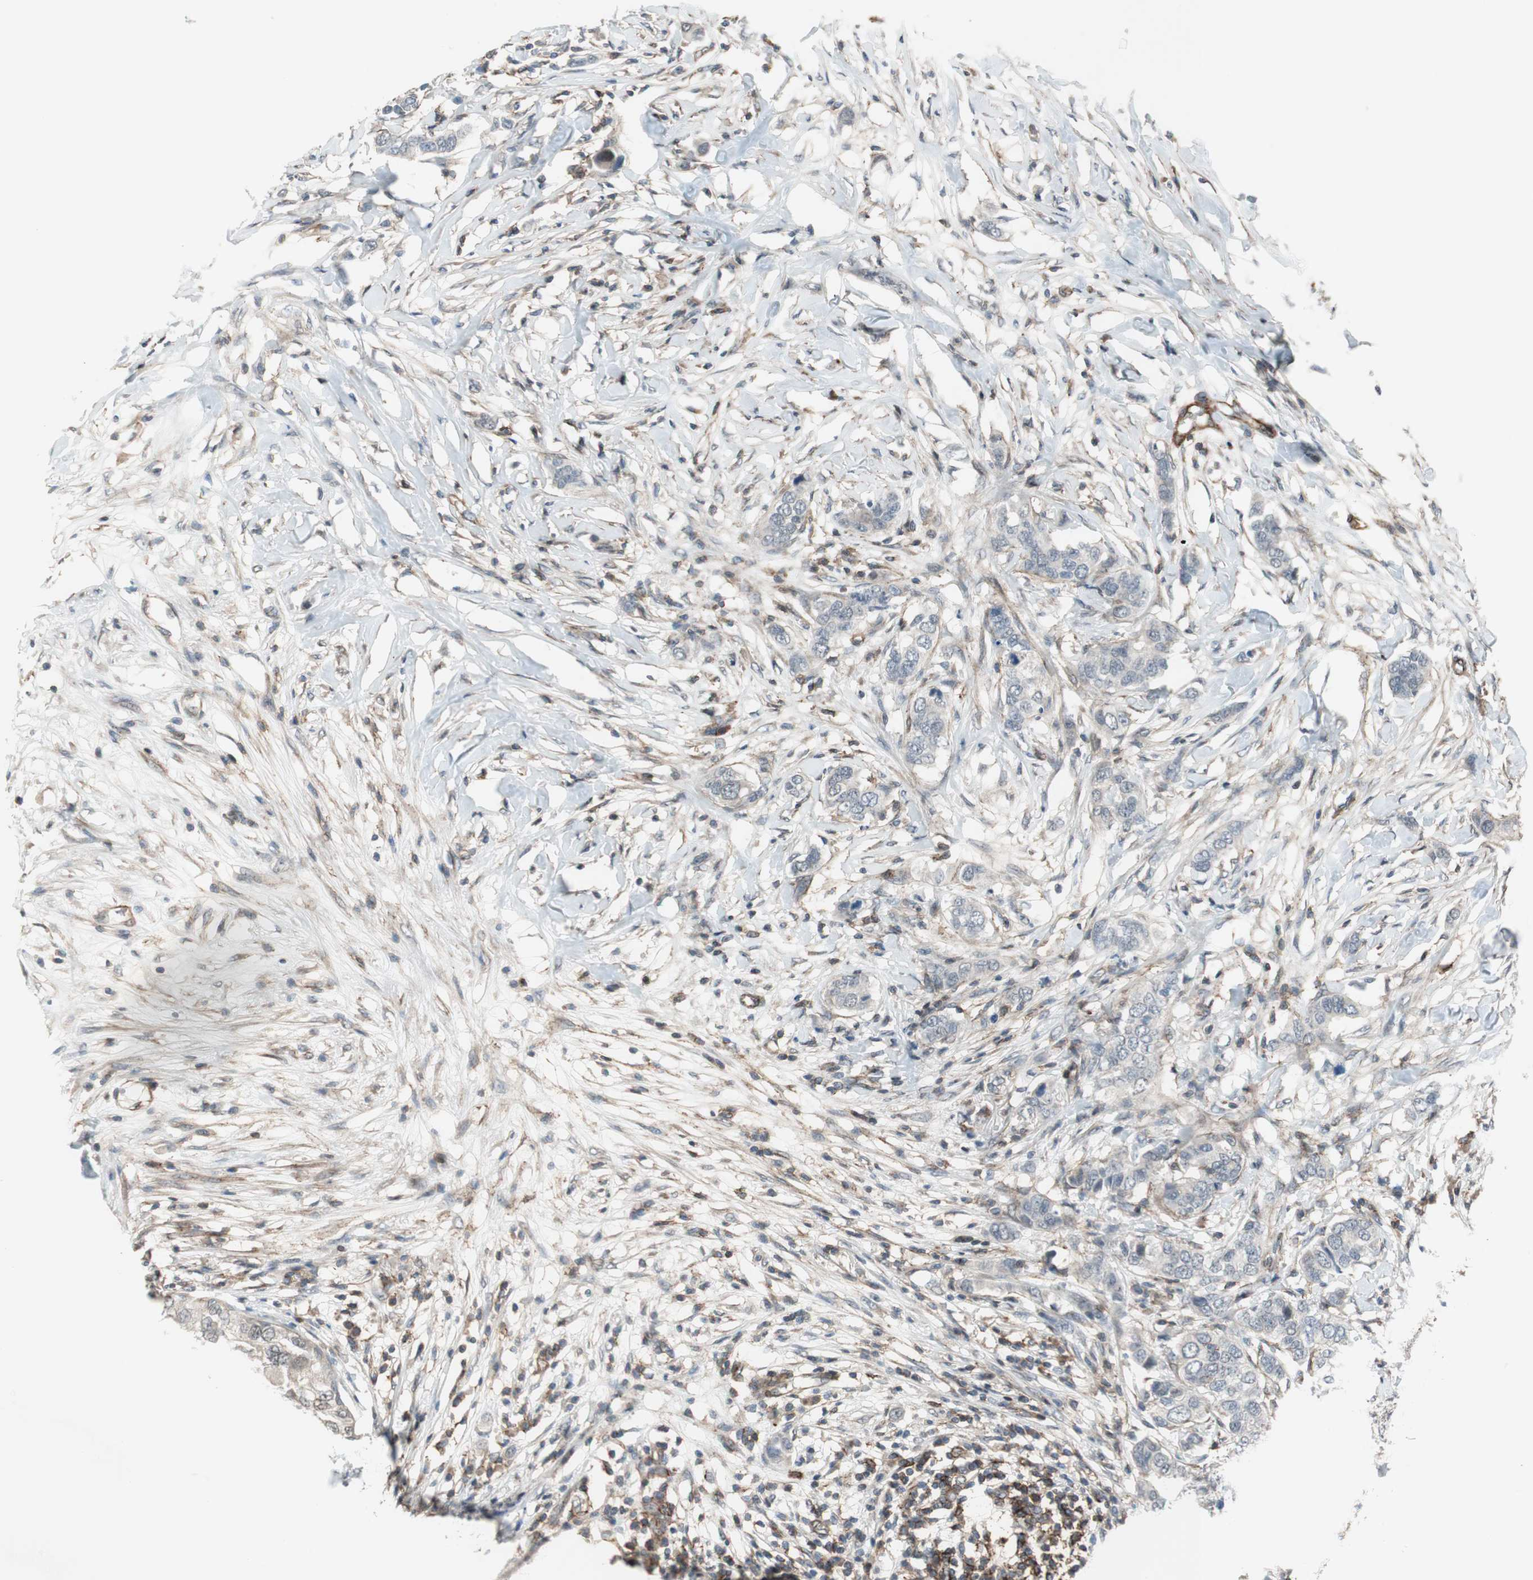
{"staining": {"intensity": "negative", "quantity": "none", "location": "none"}, "tissue": "breast cancer", "cell_type": "Tumor cells", "image_type": "cancer", "snomed": [{"axis": "morphology", "description": "Duct carcinoma"}, {"axis": "topography", "description": "Breast"}], "caption": "An immunohistochemistry histopathology image of breast cancer is shown. There is no staining in tumor cells of breast cancer. (Stains: DAB (3,3'-diaminobenzidine) IHC with hematoxylin counter stain, Microscopy: brightfield microscopy at high magnification).", "gene": "GRHL1", "patient": {"sex": "female", "age": 50}}